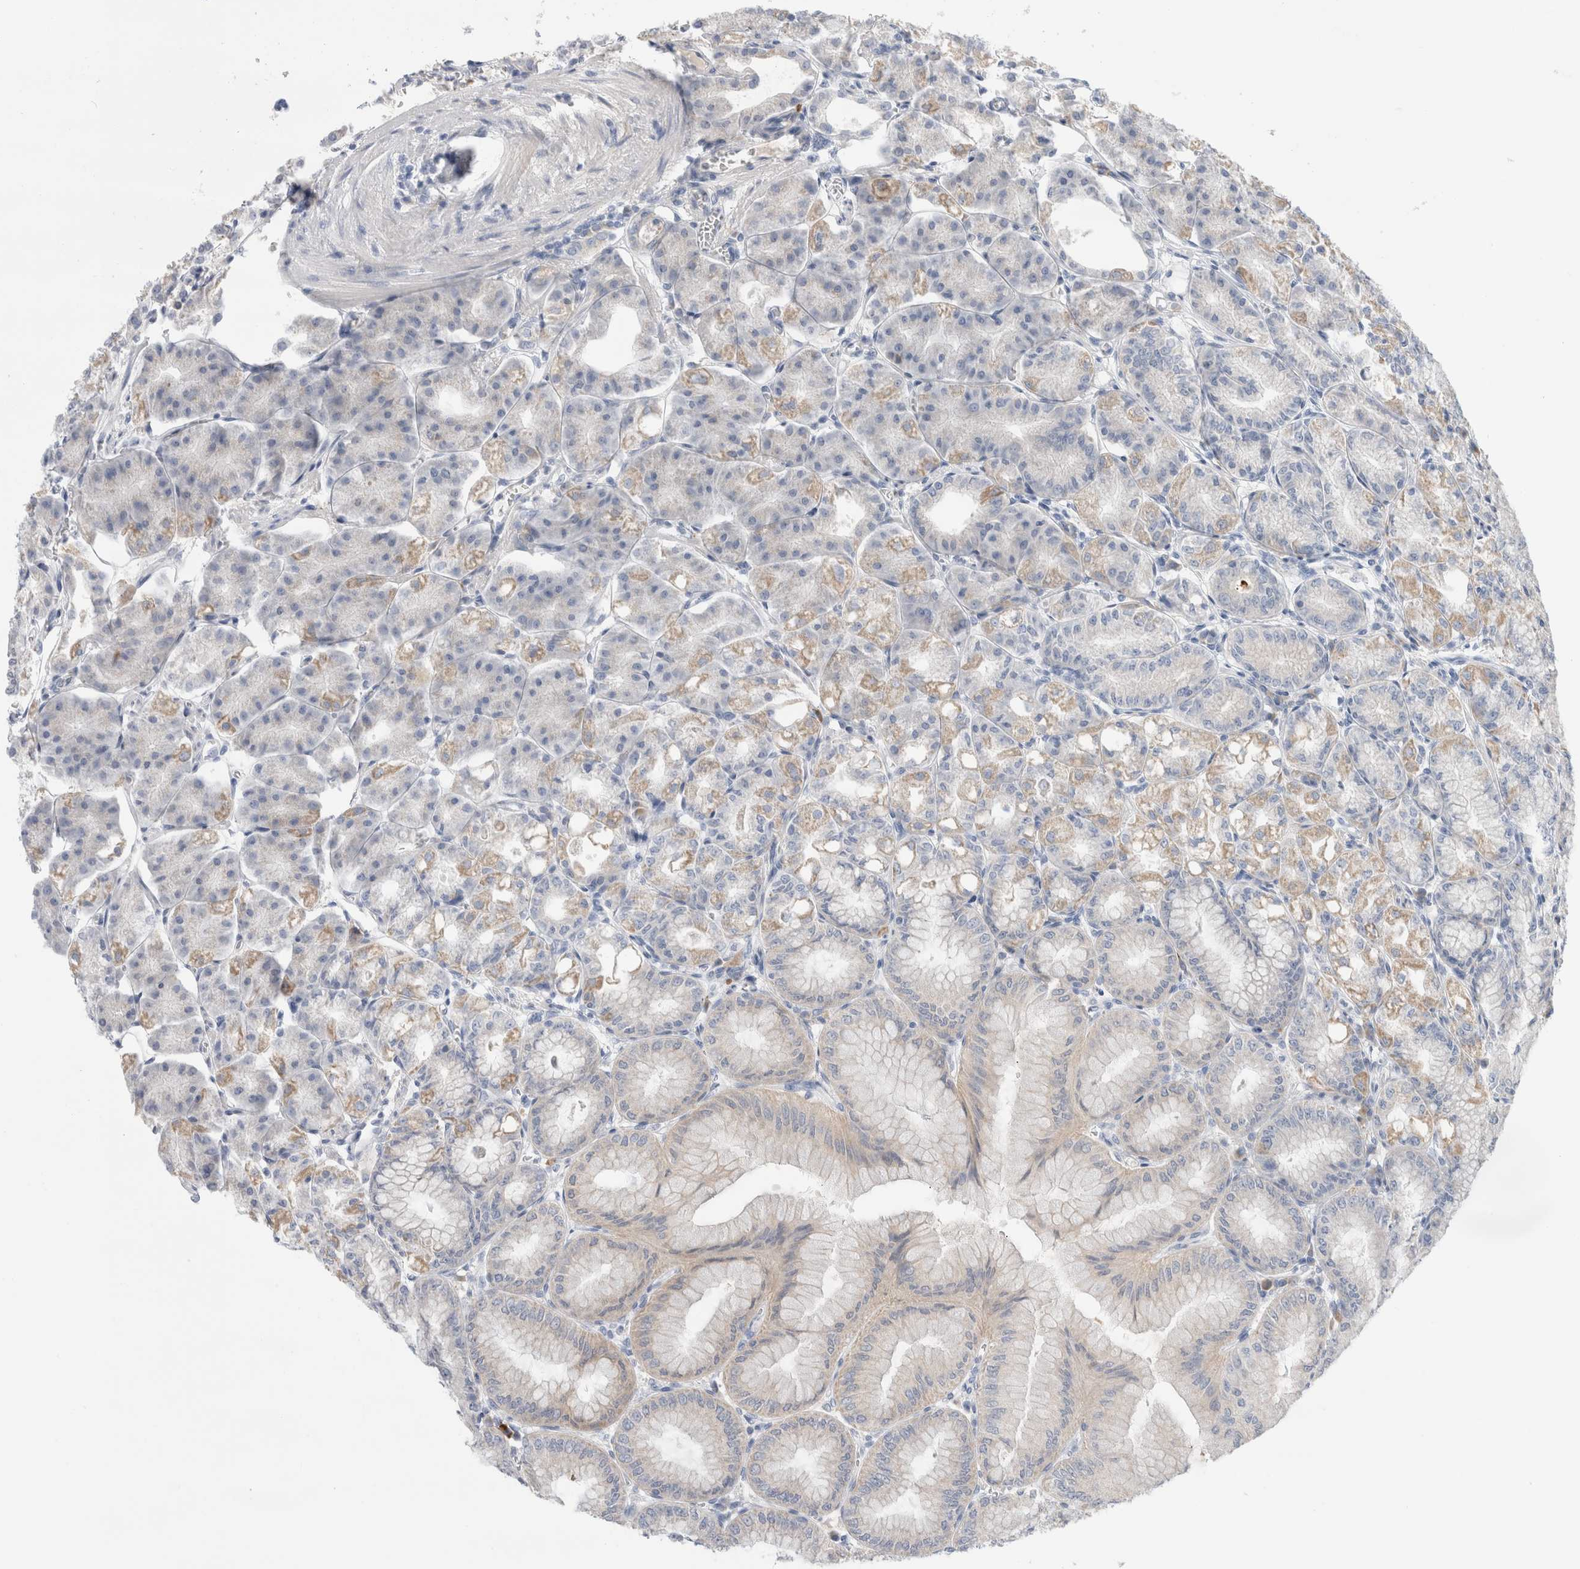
{"staining": {"intensity": "weak", "quantity": "25%-75%", "location": "cytoplasmic/membranous"}, "tissue": "stomach", "cell_type": "Glandular cells", "image_type": "normal", "snomed": [{"axis": "morphology", "description": "Normal tissue, NOS"}, {"axis": "topography", "description": "Stomach, lower"}], "caption": "Weak cytoplasmic/membranous staining for a protein is present in about 25%-75% of glandular cells of benign stomach using IHC.", "gene": "SLC22A12", "patient": {"sex": "male", "age": 71}}